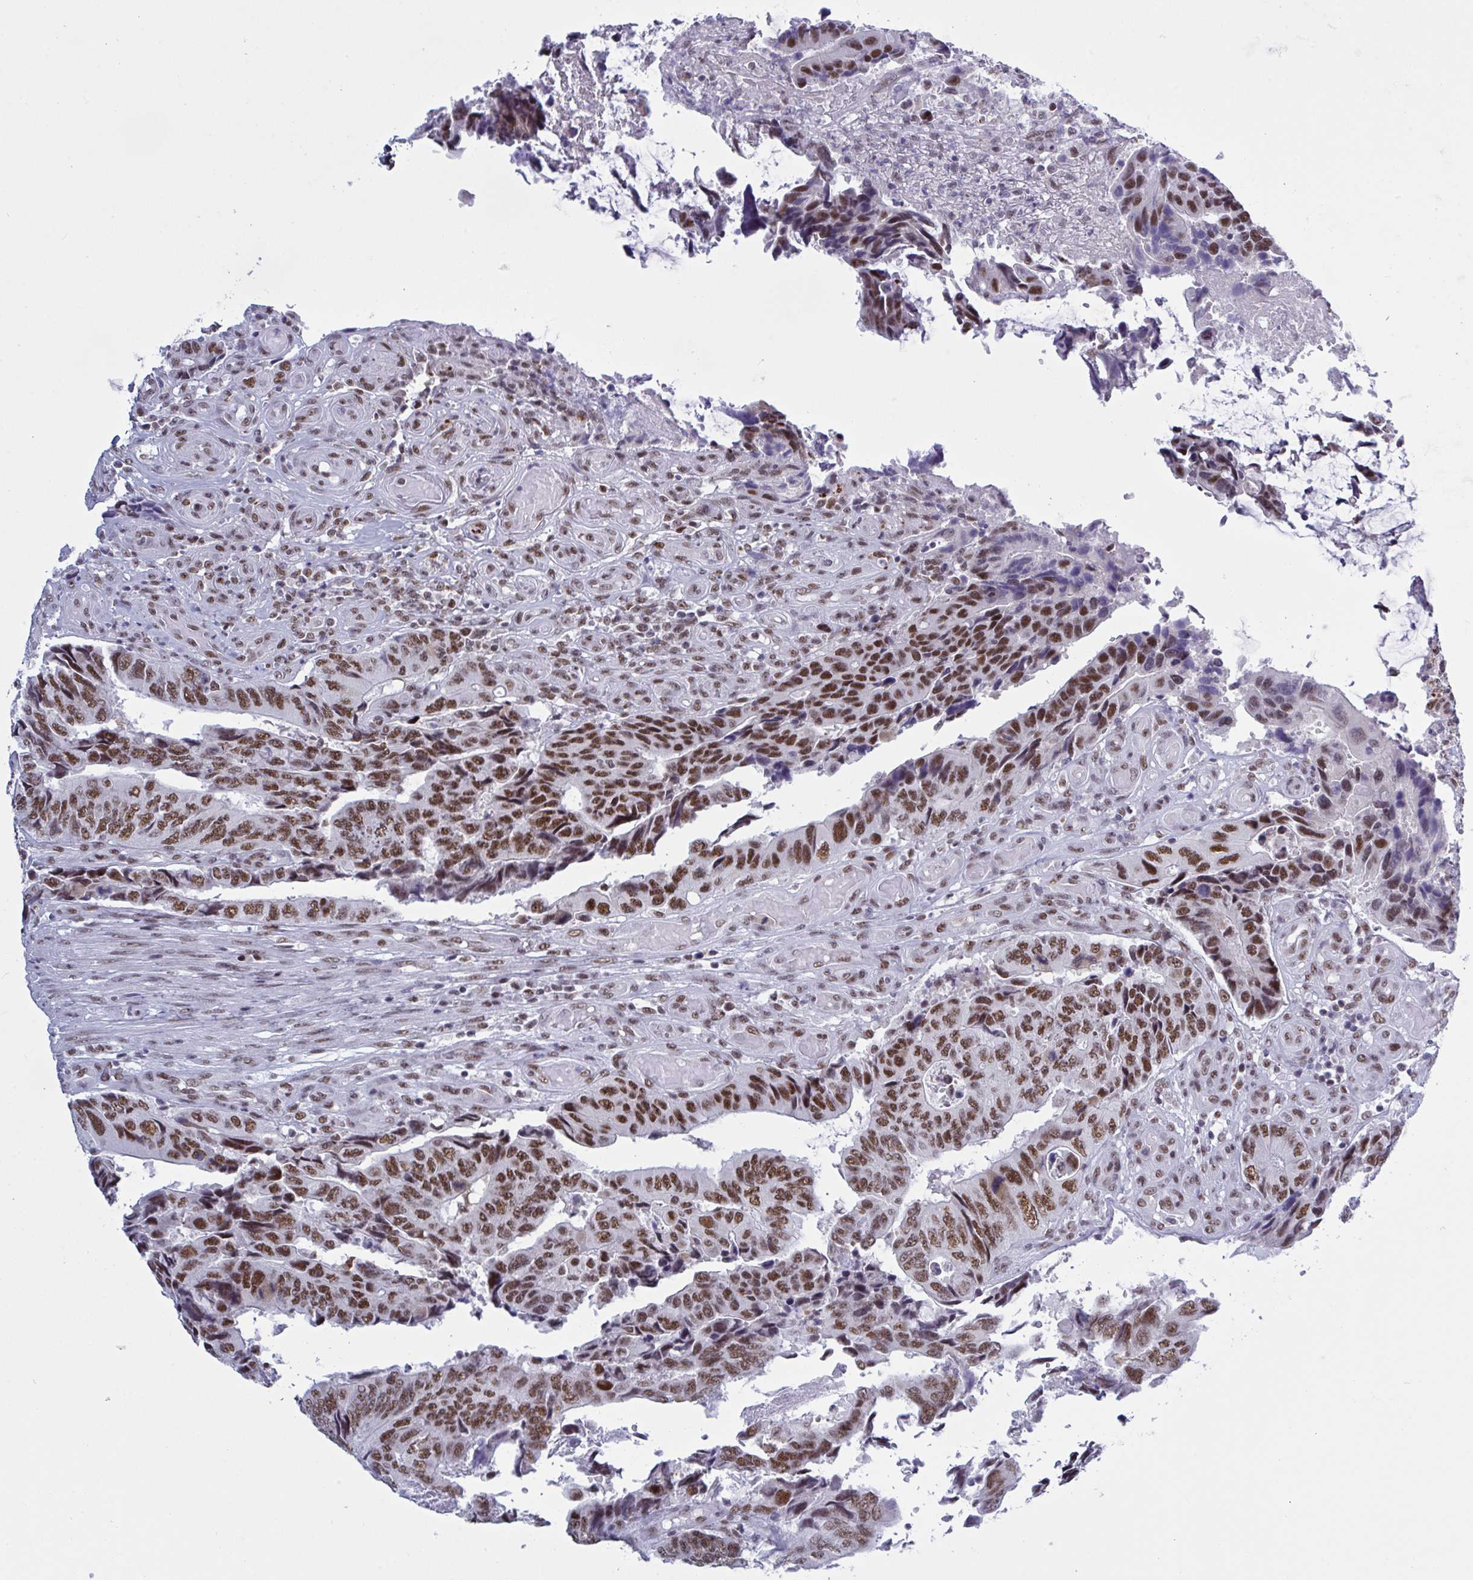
{"staining": {"intensity": "strong", "quantity": ">75%", "location": "nuclear"}, "tissue": "colorectal cancer", "cell_type": "Tumor cells", "image_type": "cancer", "snomed": [{"axis": "morphology", "description": "Adenocarcinoma, NOS"}, {"axis": "topography", "description": "Colon"}], "caption": "Protein expression analysis of colorectal cancer demonstrates strong nuclear expression in approximately >75% of tumor cells. The staining is performed using DAB (3,3'-diaminobenzidine) brown chromogen to label protein expression. The nuclei are counter-stained blue using hematoxylin.", "gene": "PPP1R10", "patient": {"sex": "male", "age": 87}}